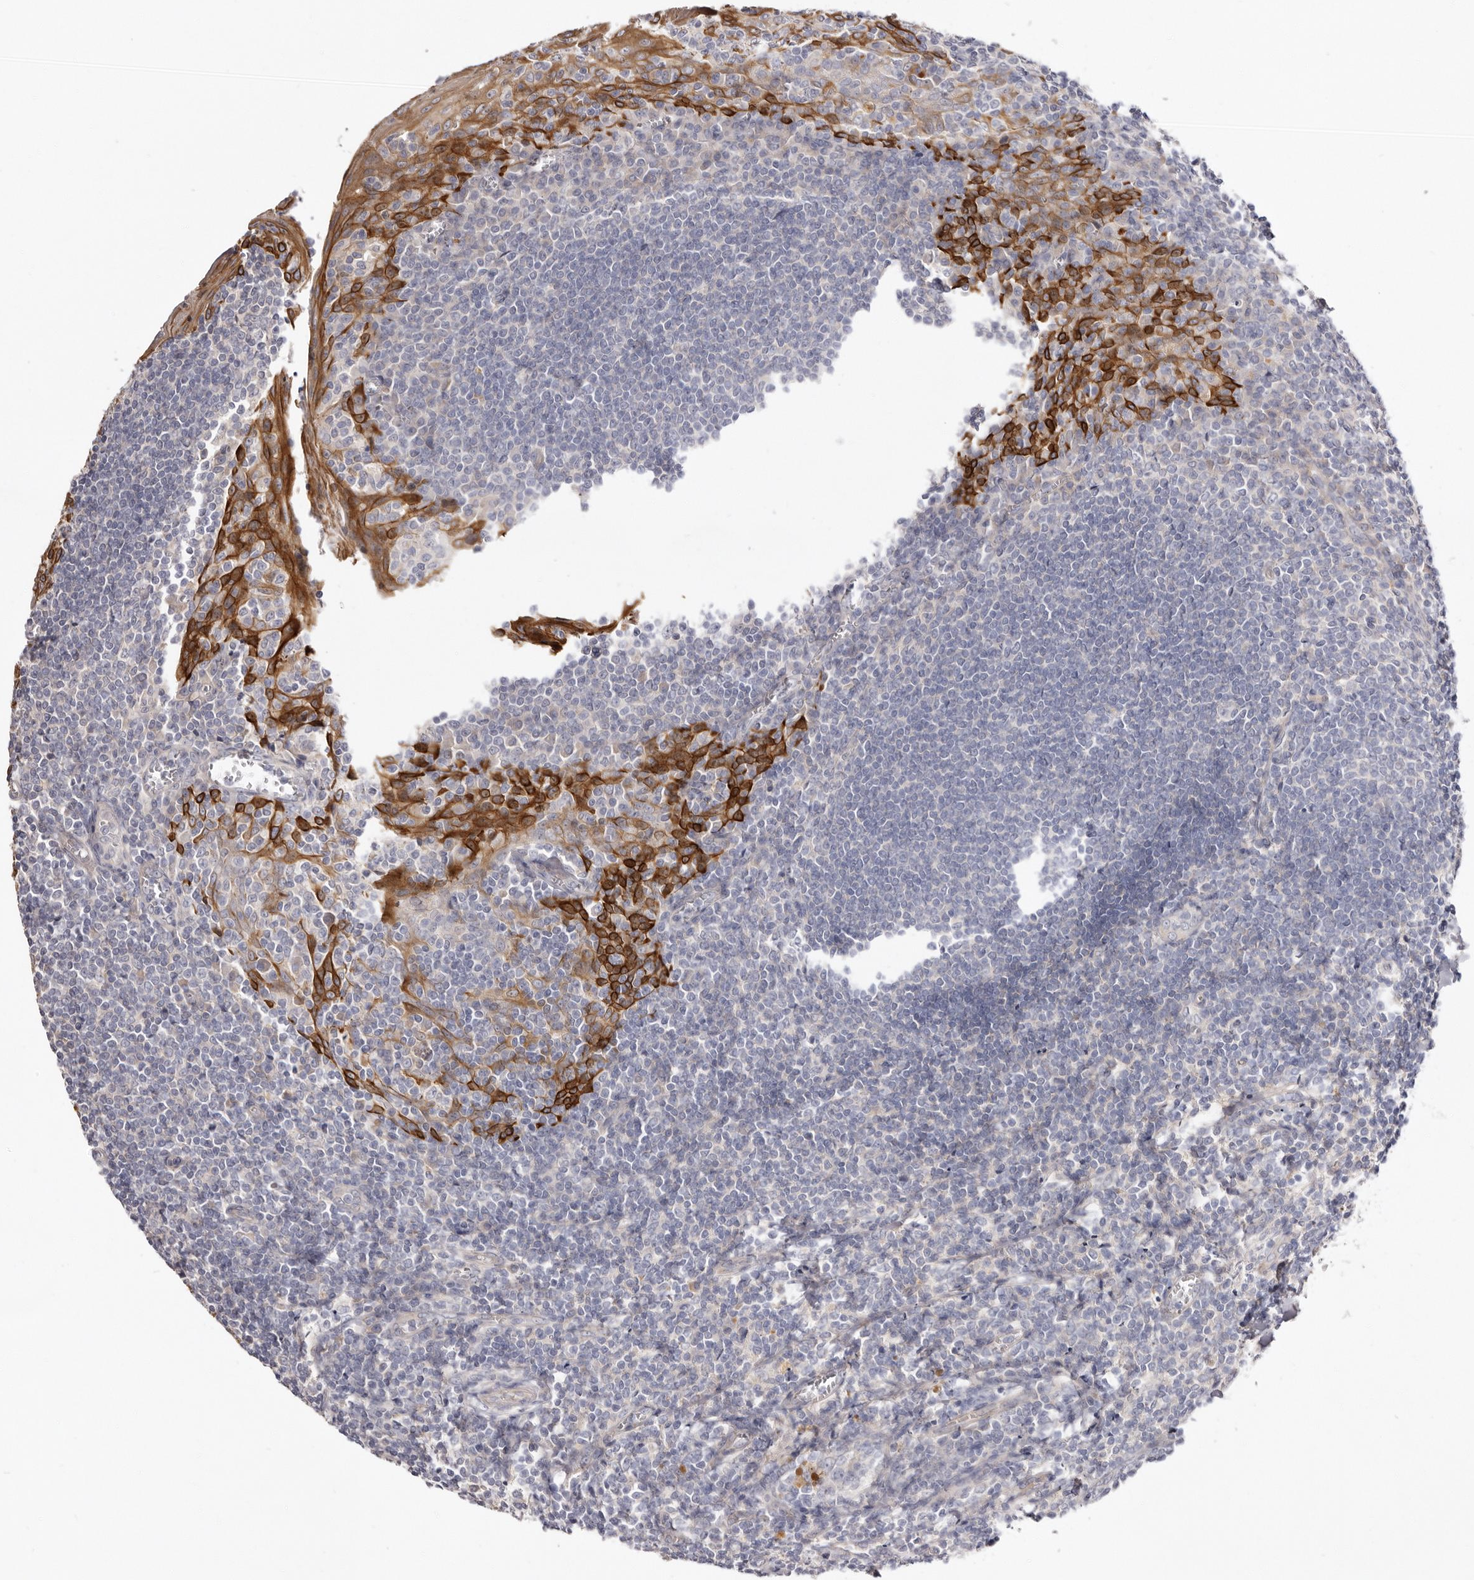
{"staining": {"intensity": "negative", "quantity": "none", "location": "none"}, "tissue": "tonsil", "cell_type": "Germinal center cells", "image_type": "normal", "snomed": [{"axis": "morphology", "description": "Normal tissue, NOS"}, {"axis": "topography", "description": "Tonsil"}], "caption": "Human tonsil stained for a protein using immunohistochemistry exhibits no staining in germinal center cells.", "gene": "STK16", "patient": {"sex": "male", "age": 27}}